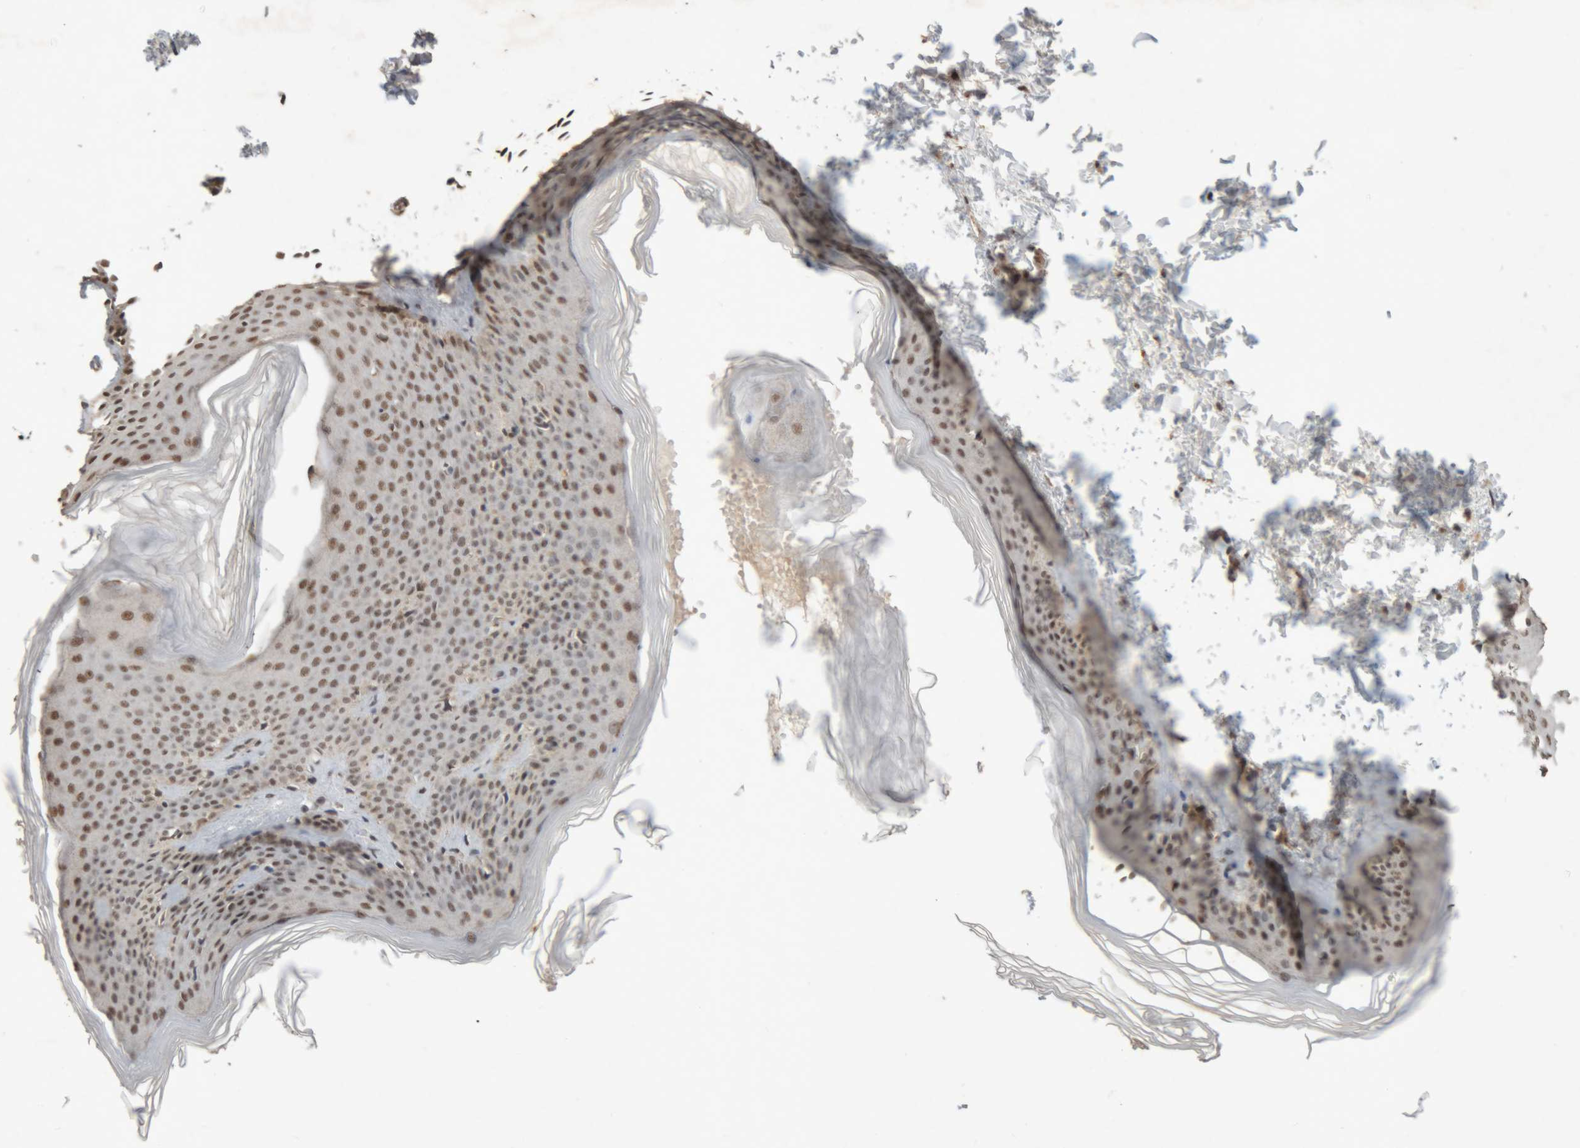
{"staining": {"intensity": "moderate", "quantity": ">75%", "location": "cytoplasmic/membranous,nuclear"}, "tissue": "skin", "cell_type": "Fibroblasts", "image_type": "normal", "snomed": [{"axis": "morphology", "description": "Normal tissue, NOS"}, {"axis": "topography", "description": "Skin"}], "caption": "Immunohistochemical staining of benign skin displays medium levels of moderate cytoplasmic/membranous,nuclear expression in about >75% of fibroblasts. (Stains: DAB (3,3'-diaminobenzidine) in brown, nuclei in blue, Microscopy: brightfield microscopy at high magnification).", "gene": "KEAP1", "patient": {"sex": "female", "age": 27}}